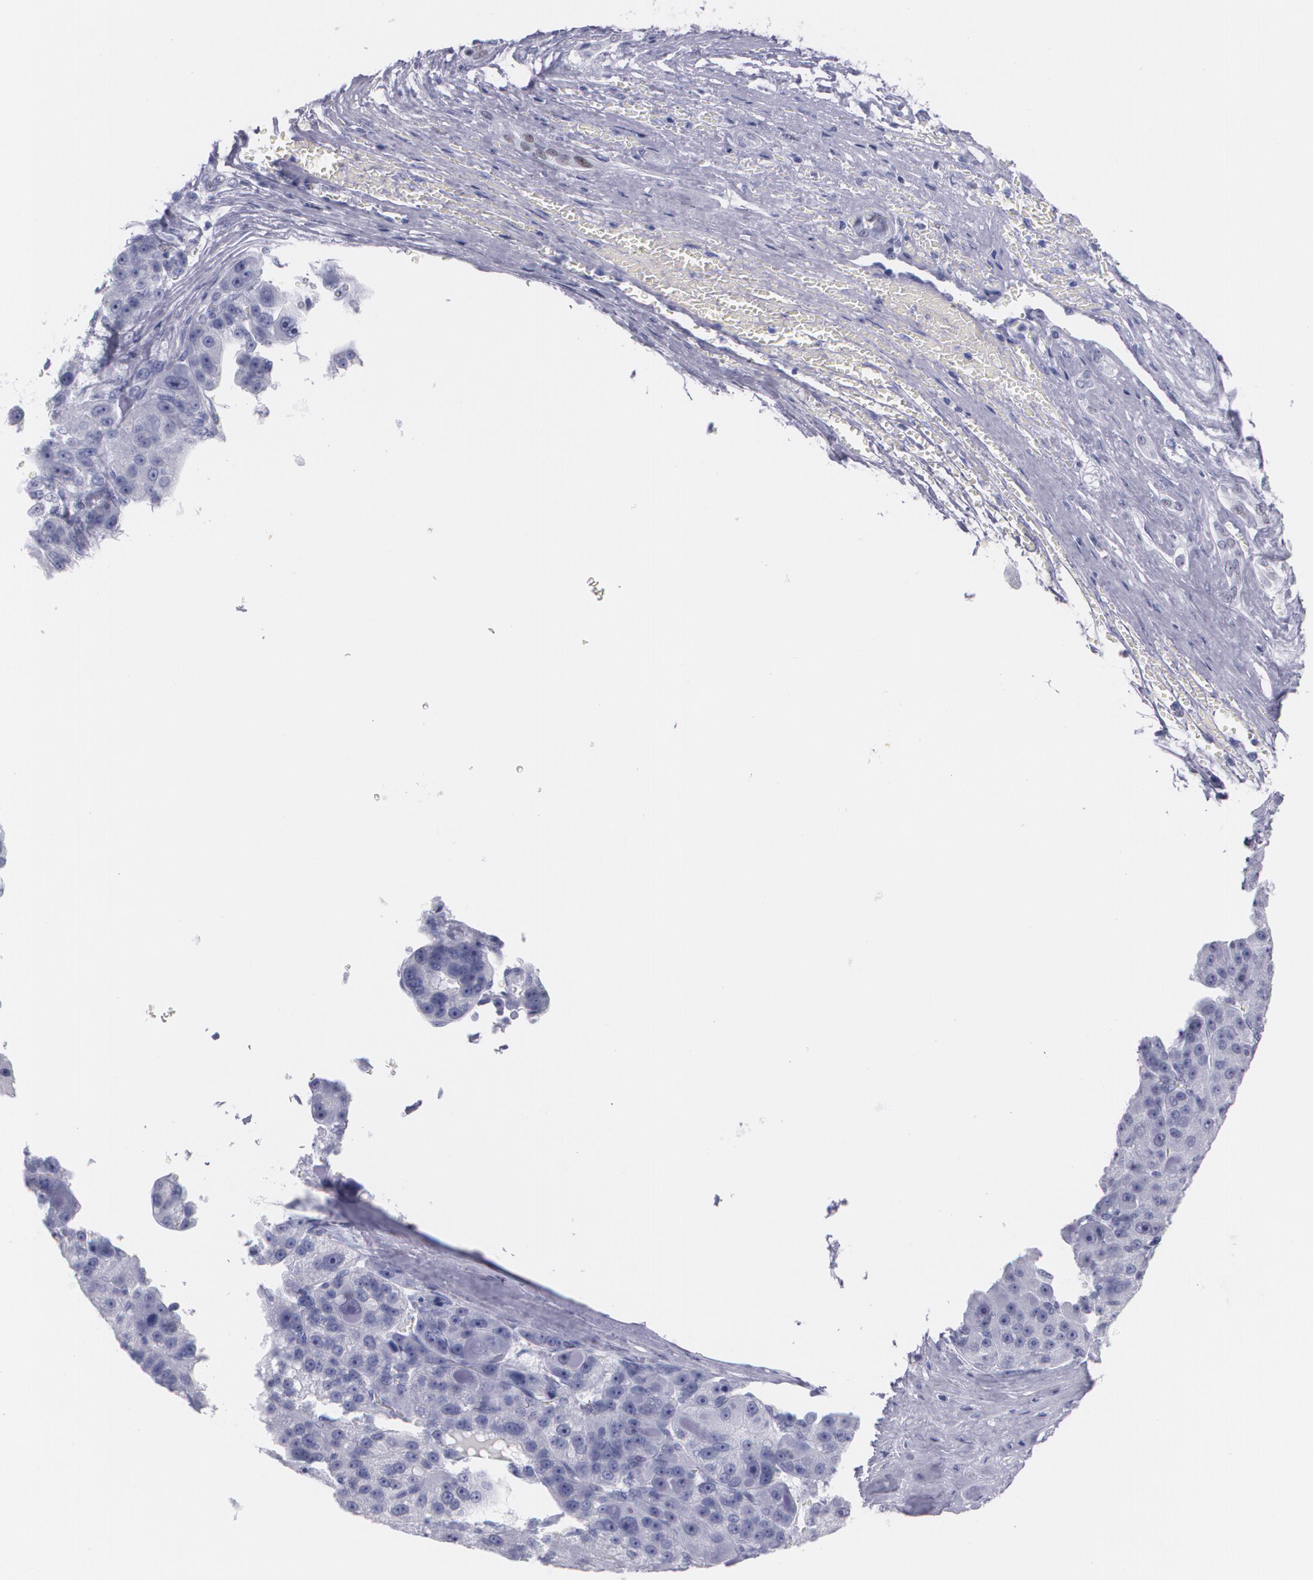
{"staining": {"intensity": "weak", "quantity": "<25%", "location": "nuclear"}, "tissue": "liver cancer", "cell_type": "Tumor cells", "image_type": "cancer", "snomed": [{"axis": "morphology", "description": "Carcinoma, Hepatocellular, NOS"}, {"axis": "topography", "description": "Liver"}], "caption": "Photomicrograph shows no significant protein positivity in tumor cells of liver hepatocellular carcinoma.", "gene": "TP53", "patient": {"sex": "male", "age": 76}}